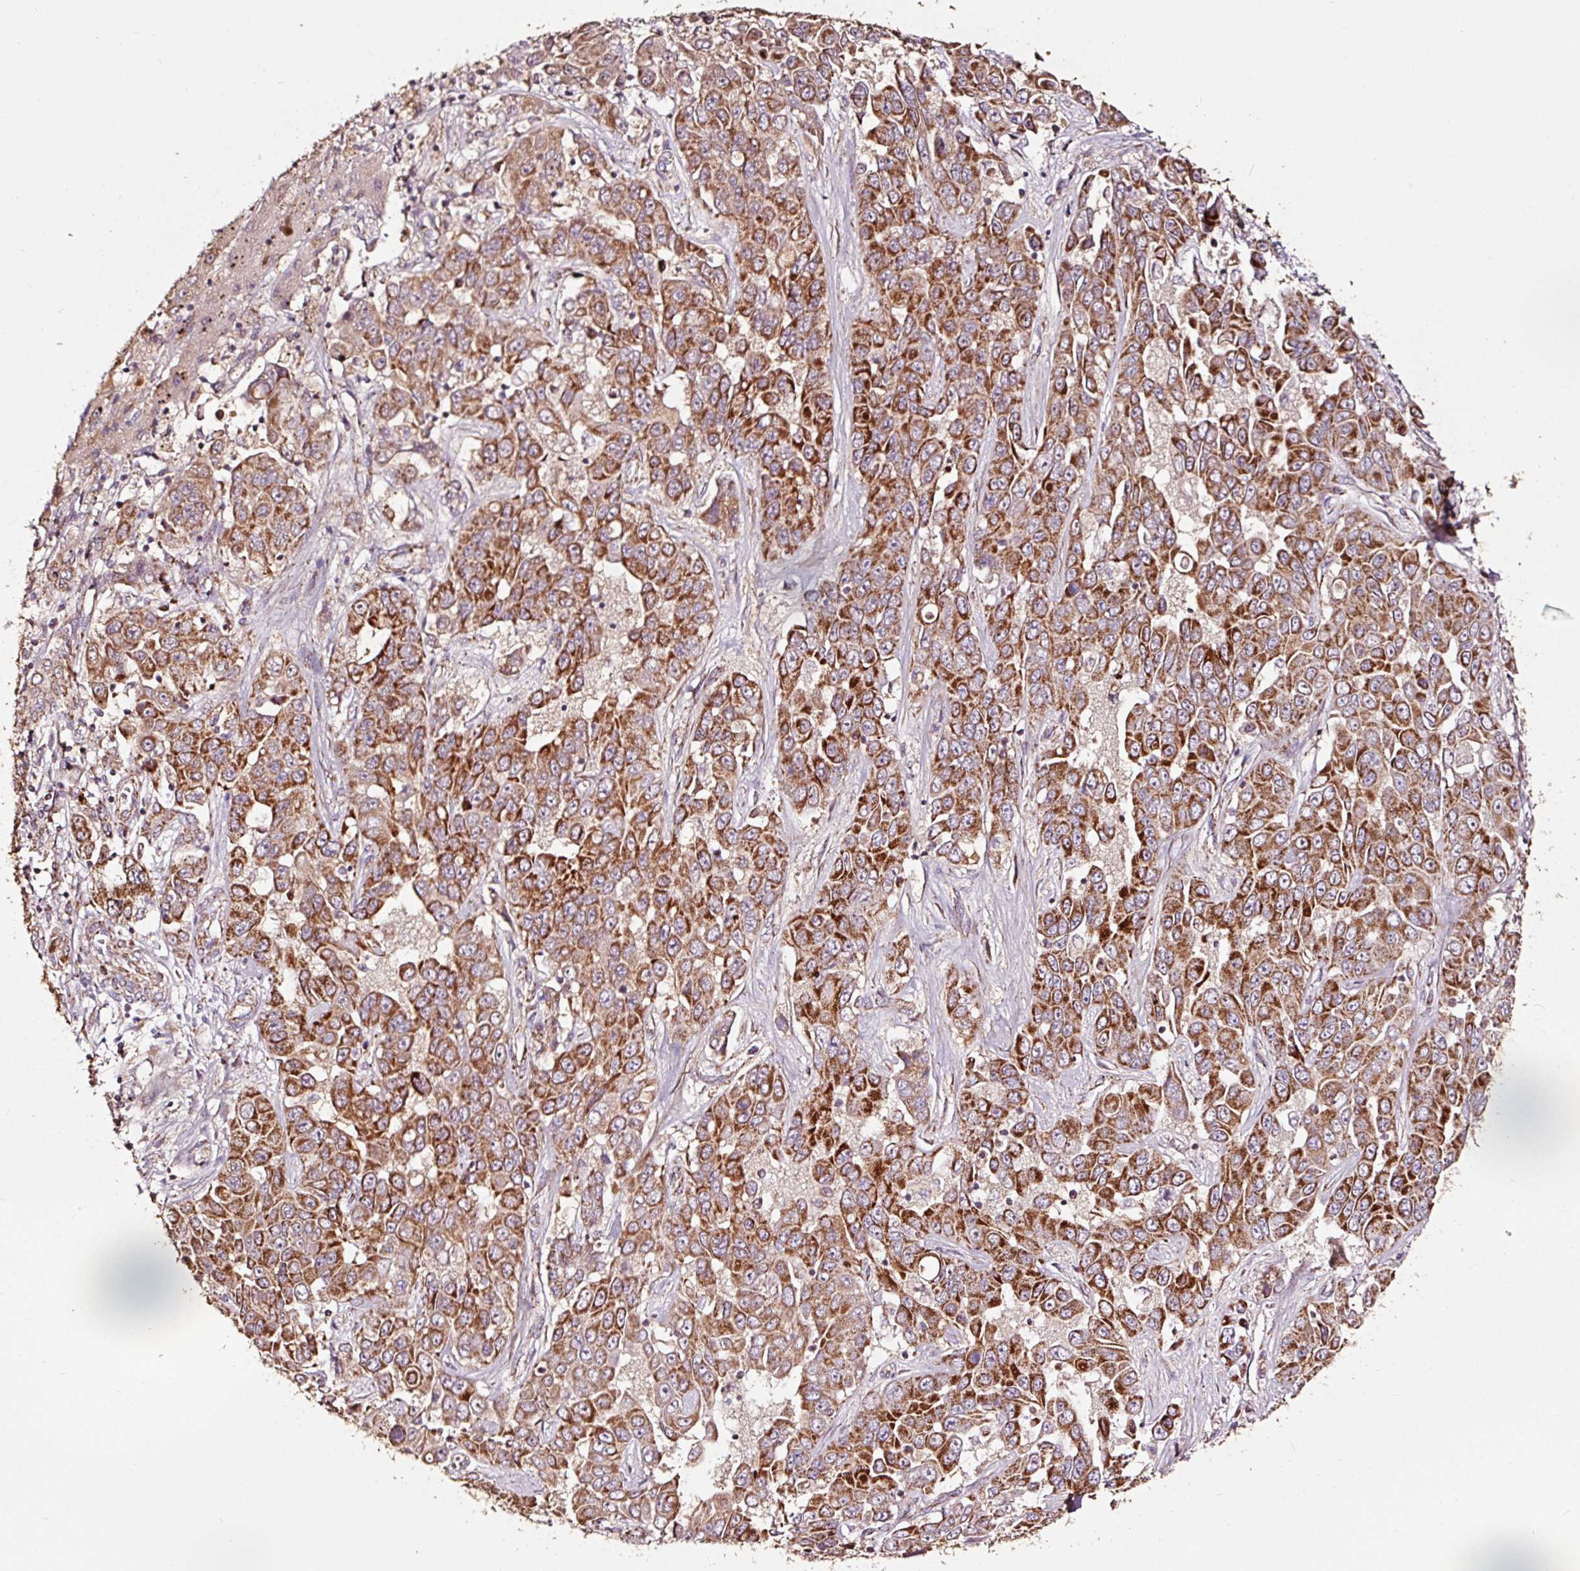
{"staining": {"intensity": "strong", "quantity": ">75%", "location": "cytoplasmic/membranous"}, "tissue": "liver cancer", "cell_type": "Tumor cells", "image_type": "cancer", "snomed": [{"axis": "morphology", "description": "Cholangiocarcinoma"}, {"axis": "topography", "description": "Liver"}], "caption": "The histopathology image displays immunohistochemical staining of liver cancer (cholangiocarcinoma). There is strong cytoplasmic/membranous staining is present in about >75% of tumor cells. The protein of interest is stained brown, and the nuclei are stained in blue (DAB (3,3'-diaminobenzidine) IHC with brightfield microscopy, high magnification).", "gene": "TPM1", "patient": {"sex": "female", "age": 52}}